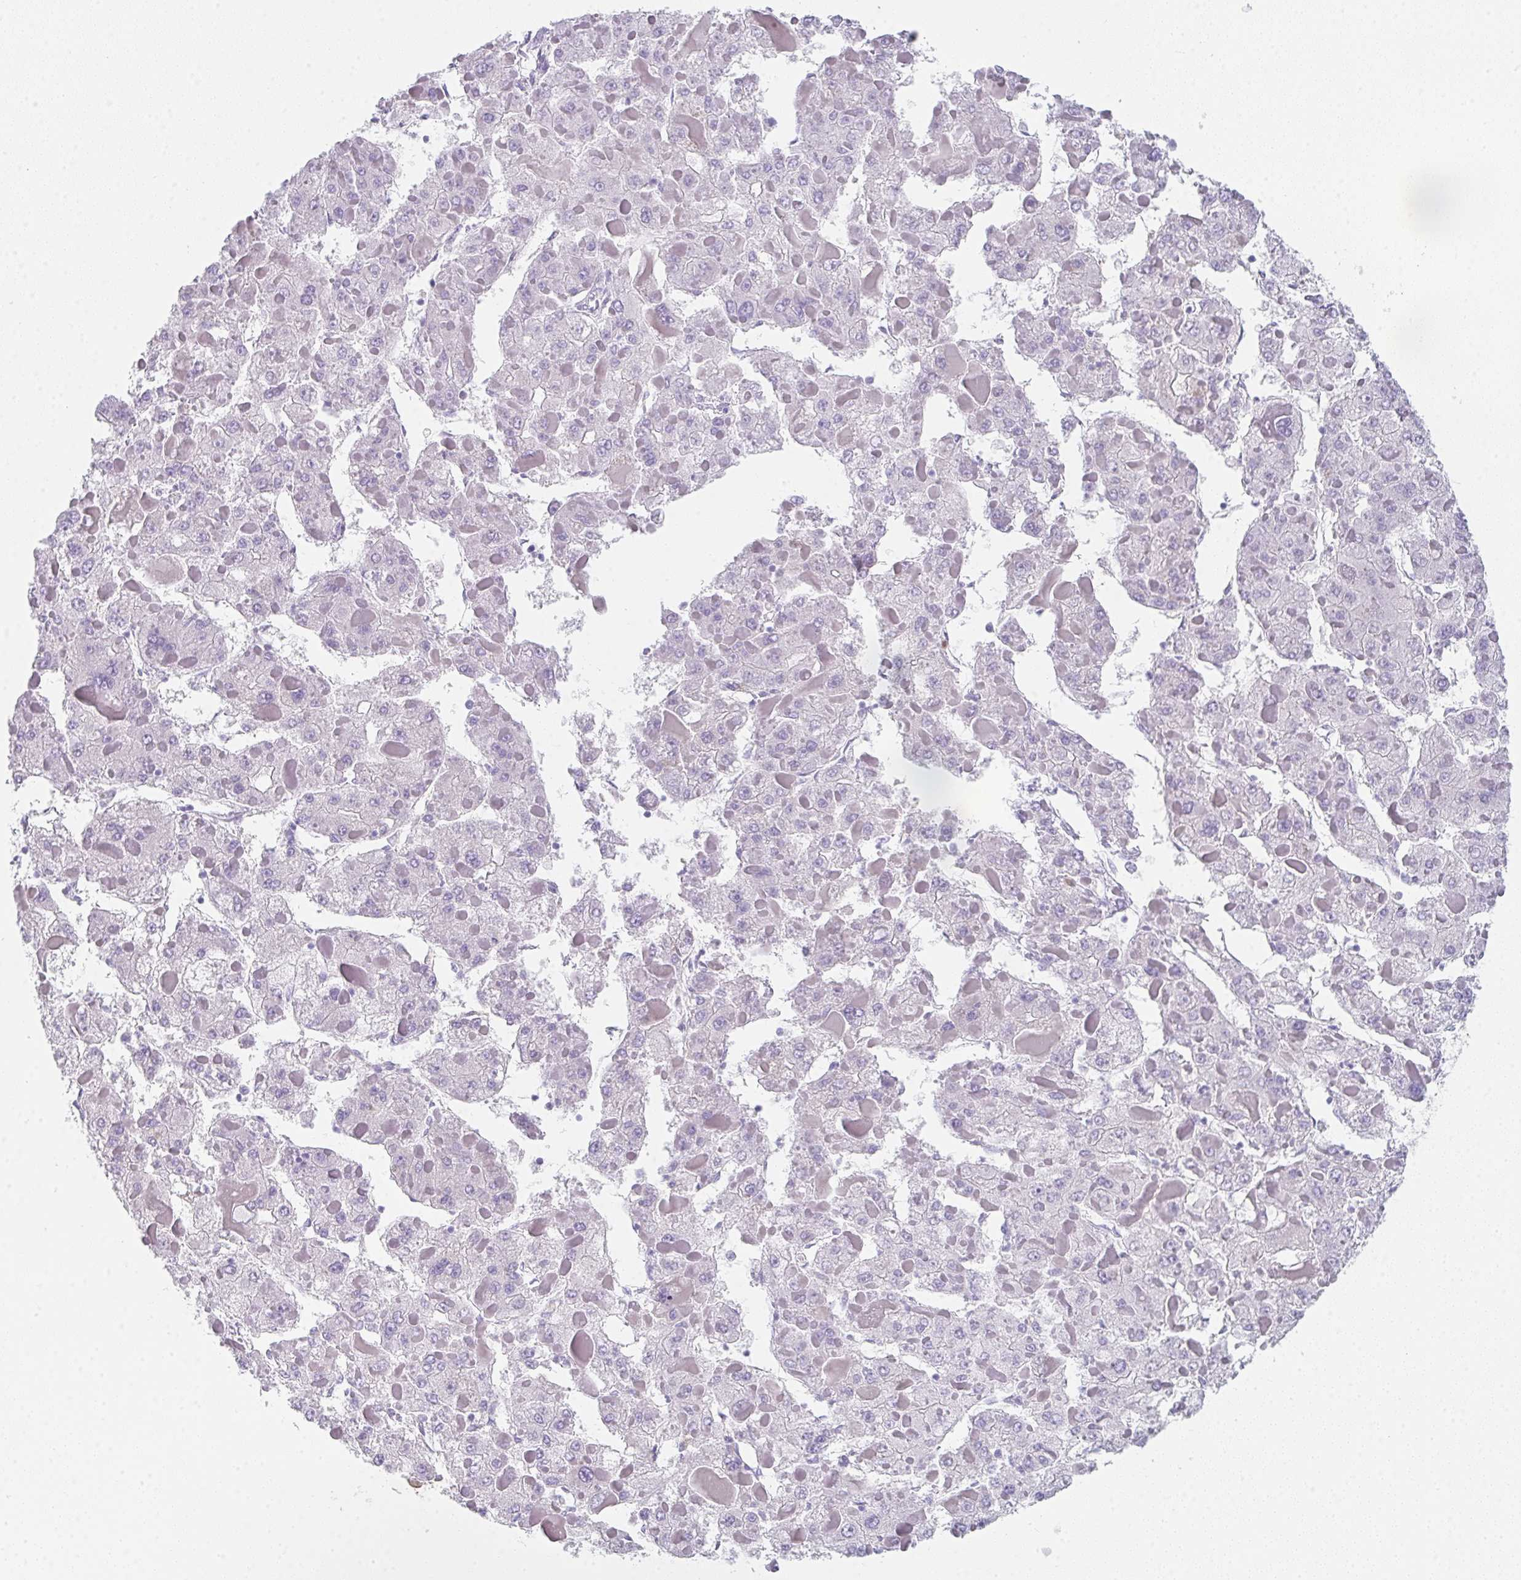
{"staining": {"intensity": "negative", "quantity": "none", "location": "none"}, "tissue": "liver cancer", "cell_type": "Tumor cells", "image_type": "cancer", "snomed": [{"axis": "morphology", "description": "Carcinoma, Hepatocellular, NOS"}, {"axis": "topography", "description": "Liver"}], "caption": "Photomicrograph shows no significant protein positivity in tumor cells of liver cancer.", "gene": "DBN1", "patient": {"sex": "female", "age": 73}}